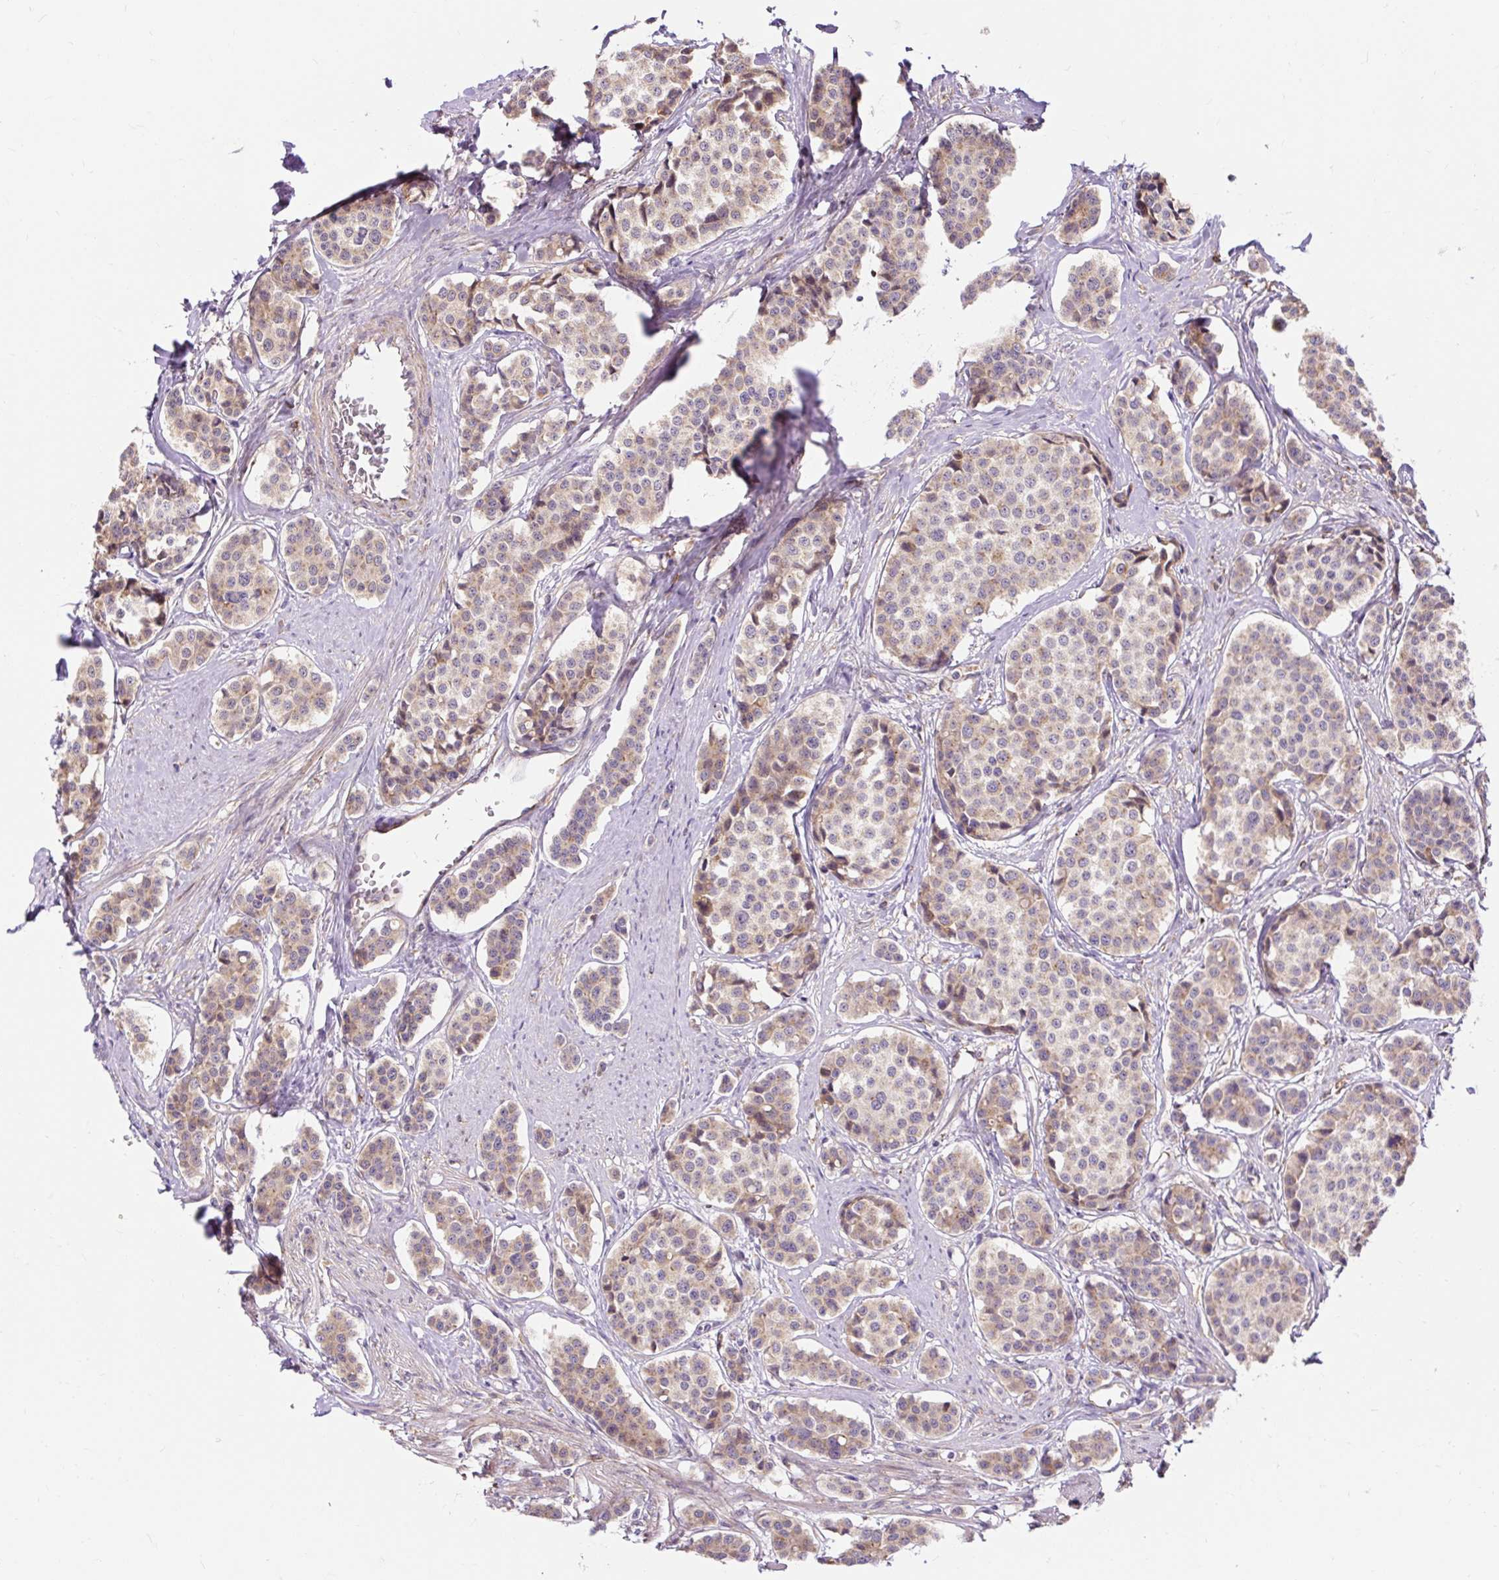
{"staining": {"intensity": "weak", "quantity": "25%-75%", "location": "cytoplasmic/membranous"}, "tissue": "carcinoid", "cell_type": "Tumor cells", "image_type": "cancer", "snomed": [{"axis": "morphology", "description": "Carcinoid, malignant, NOS"}, {"axis": "topography", "description": "Small intestine"}], "caption": "Immunohistochemical staining of human carcinoid shows weak cytoplasmic/membranous protein positivity in about 25%-75% of tumor cells. Using DAB (brown) and hematoxylin (blue) stains, captured at high magnification using brightfield microscopy.", "gene": "TRIAP1", "patient": {"sex": "male", "age": 60}}